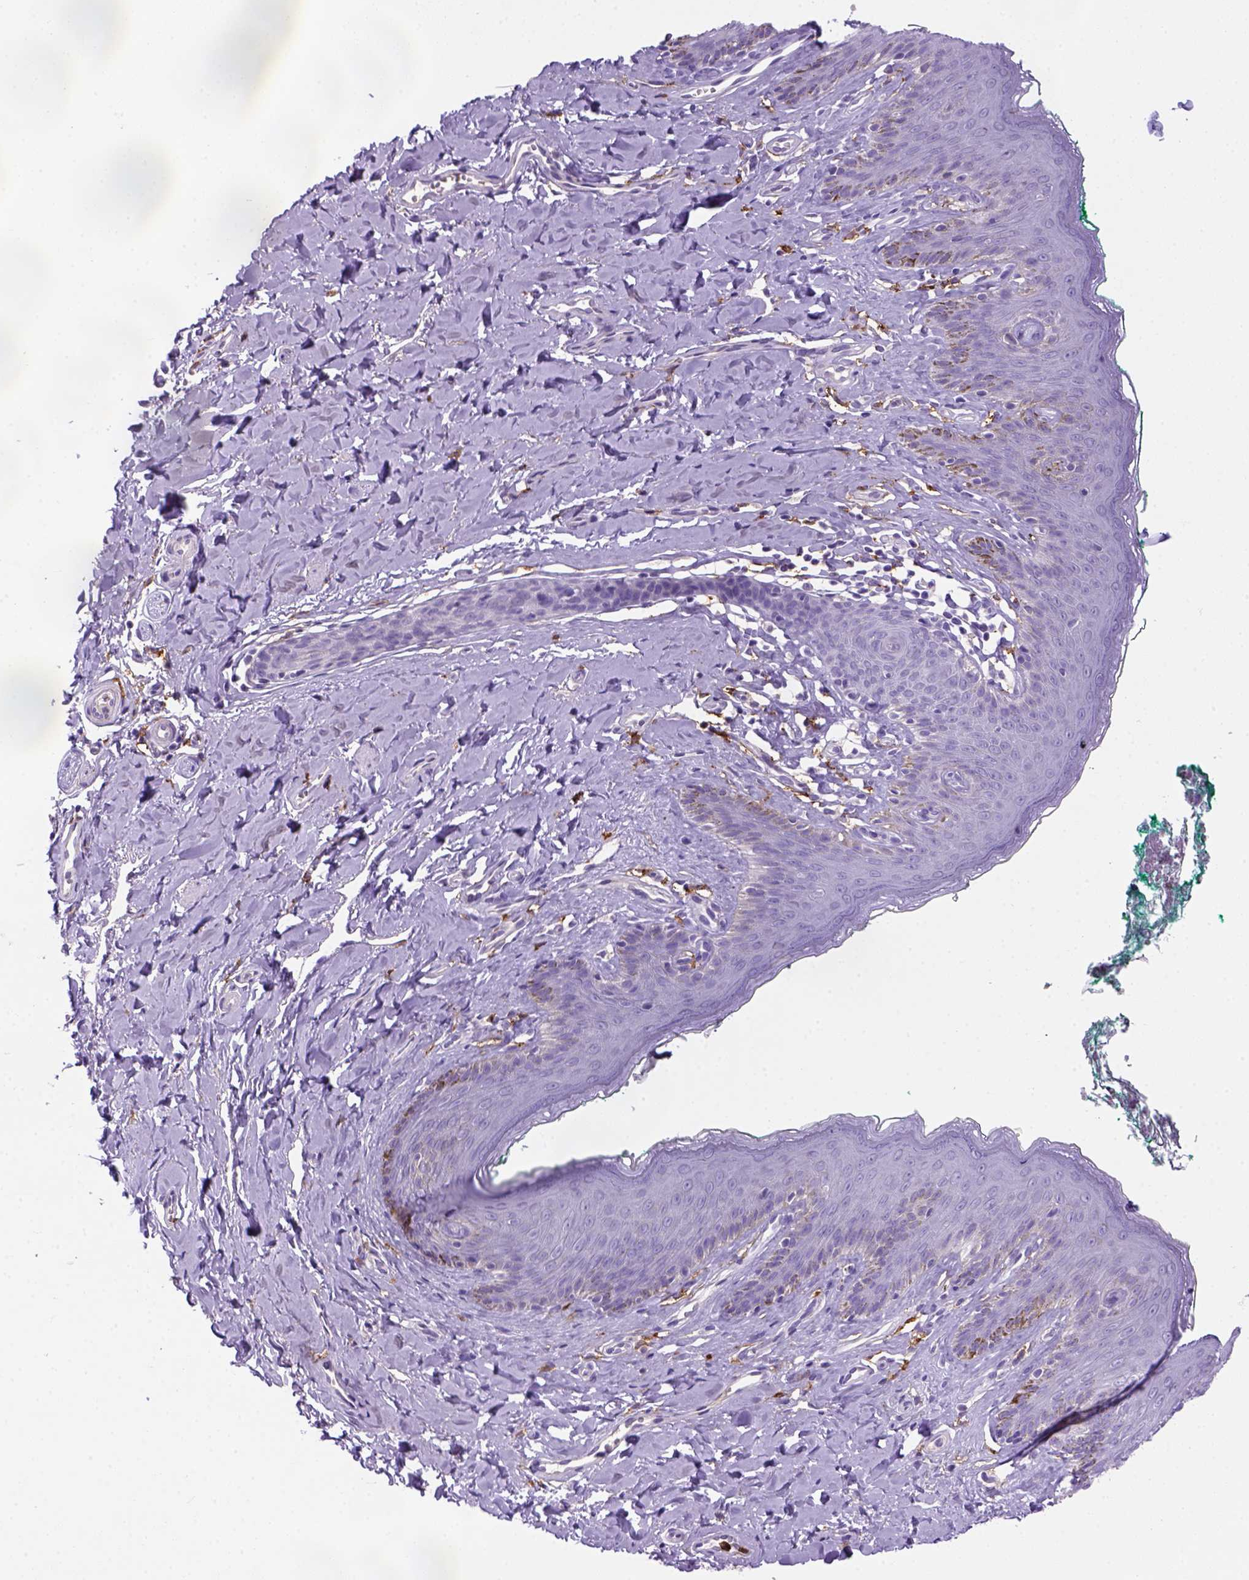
{"staining": {"intensity": "negative", "quantity": "none", "location": "none"}, "tissue": "skin", "cell_type": "Epidermal cells", "image_type": "normal", "snomed": [{"axis": "morphology", "description": "Normal tissue, NOS"}, {"axis": "topography", "description": "Vulva"}], "caption": "The immunohistochemistry (IHC) micrograph has no significant positivity in epidermal cells of skin. (Immunohistochemistry (ihc), brightfield microscopy, high magnification).", "gene": "CD14", "patient": {"sex": "female", "age": 66}}